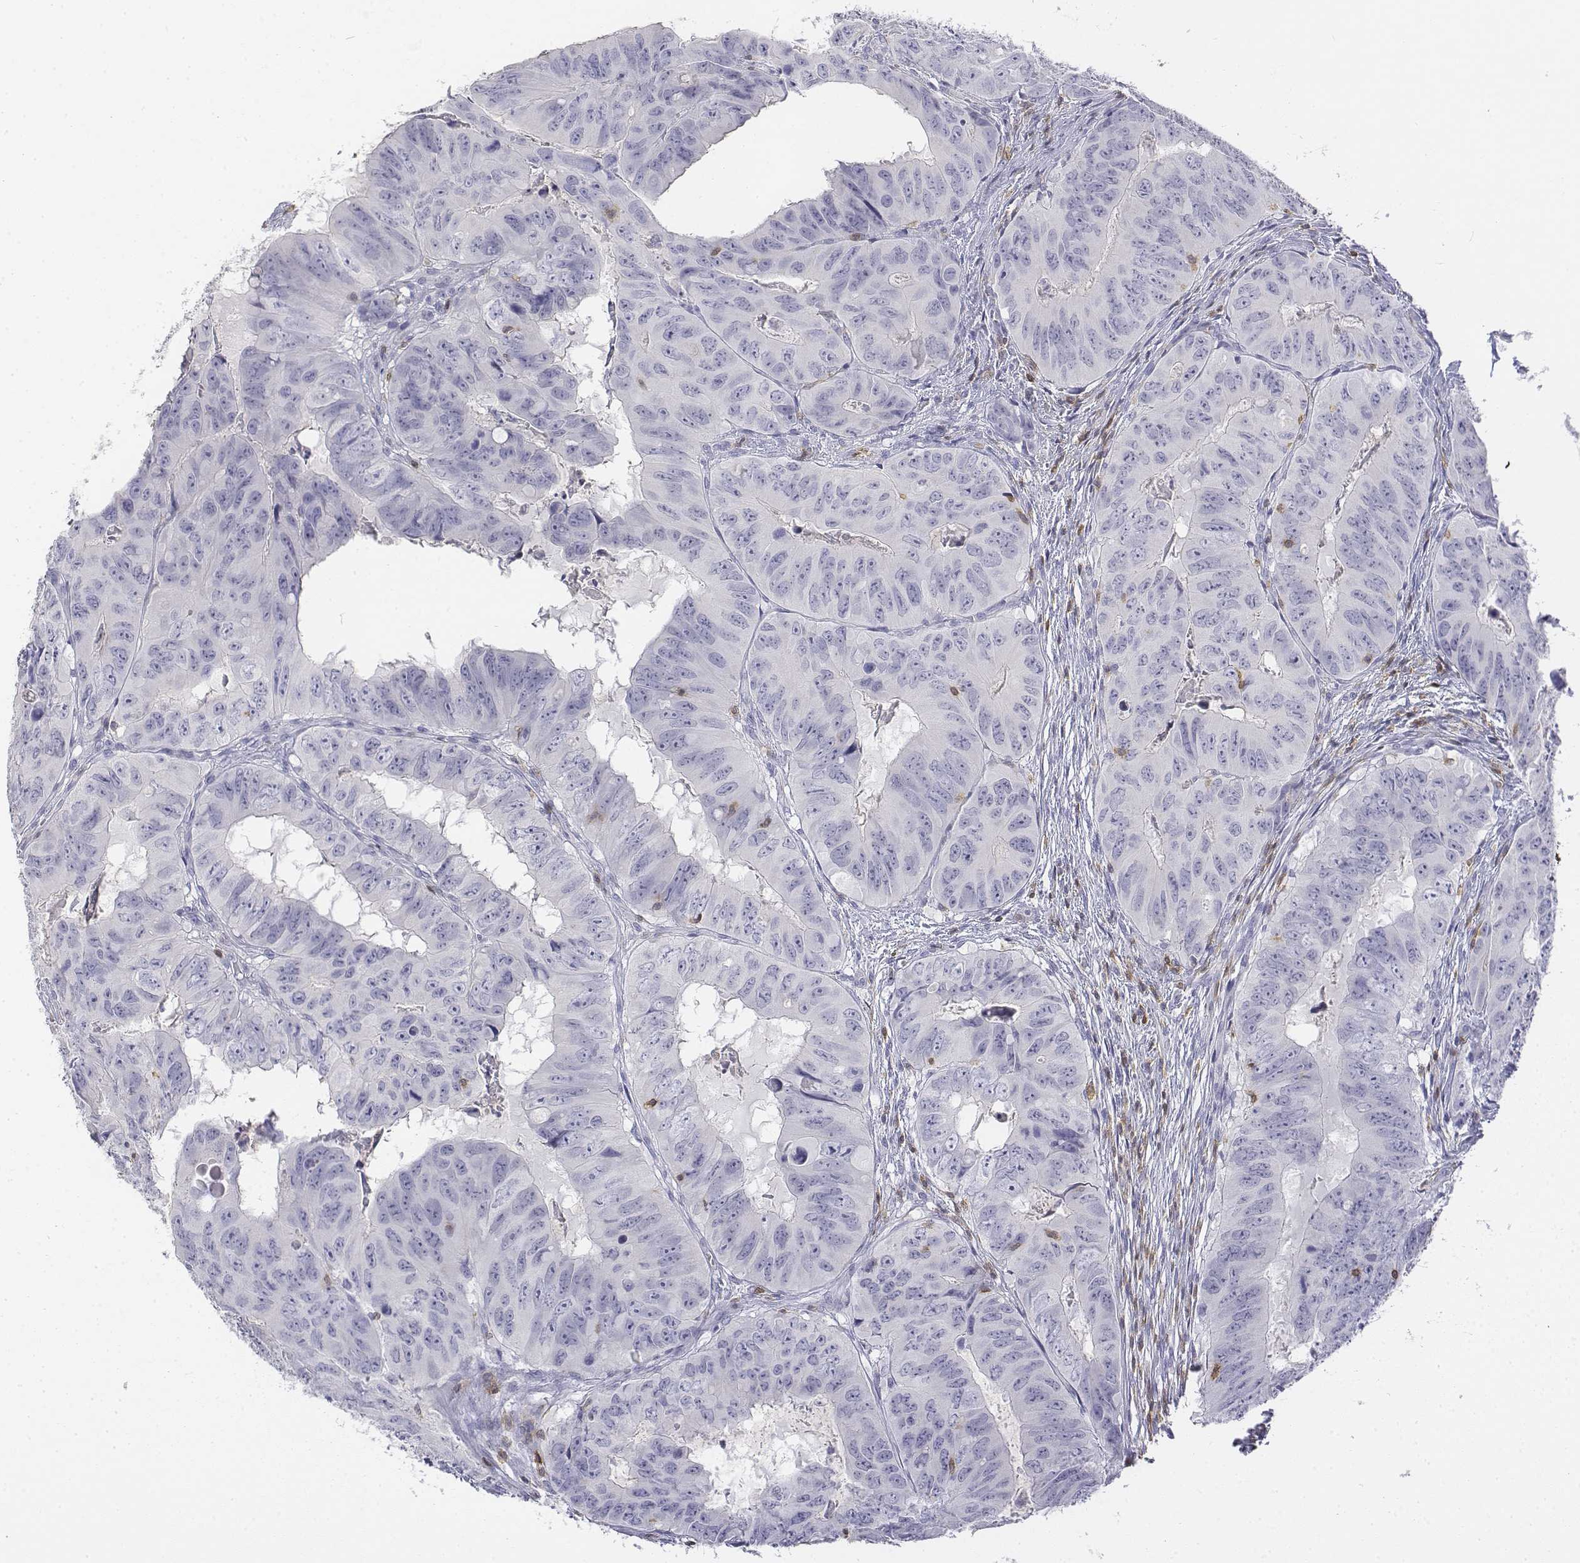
{"staining": {"intensity": "negative", "quantity": "none", "location": "none"}, "tissue": "colorectal cancer", "cell_type": "Tumor cells", "image_type": "cancer", "snomed": [{"axis": "morphology", "description": "Adenocarcinoma, NOS"}, {"axis": "topography", "description": "Colon"}], "caption": "Histopathology image shows no significant protein expression in tumor cells of adenocarcinoma (colorectal). The staining was performed using DAB (3,3'-diaminobenzidine) to visualize the protein expression in brown, while the nuclei were stained in blue with hematoxylin (Magnification: 20x).", "gene": "CD3E", "patient": {"sex": "male", "age": 79}}